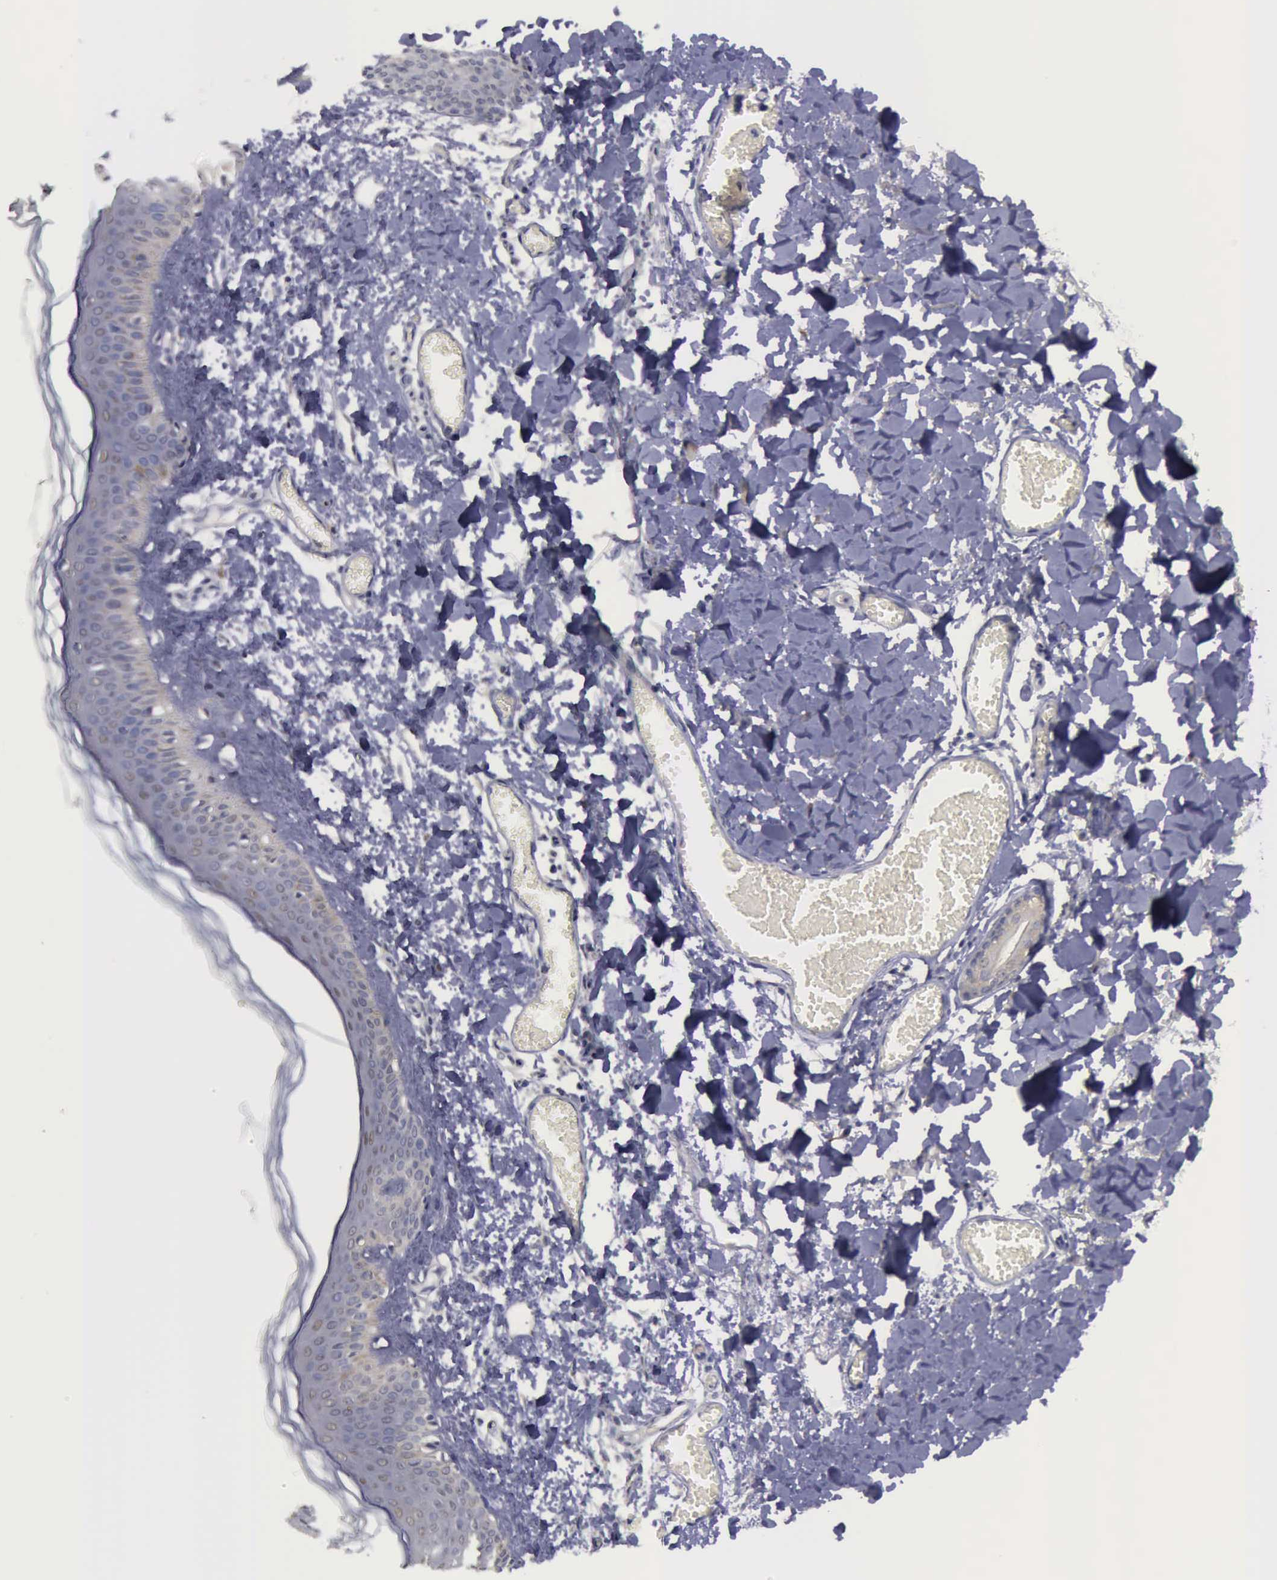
{"staining": {"intensity": "negative", "quantity": "none", "location": "none"}, "tissue": "skin", "cell_type": "Fibroblasts", "image_type": "normal", "snomed": [{"axis": "morphology", "description": "Normal tissue, NOS"}, {"axis": "morphology", "description": "Sarcoma, NOS"}, {"axis": "topography", "description": "Skin"}, {"axis": "topography", "description": "Soft tissue"}], "caption": "Histopathology image shows no protein positivity in fibroblasts of normal skin. (Stains: DAB (3,3'-diaminobenzidine) immunohistochemistry with hematoxylin counter stain, Microscopy: brightfield microscopy at high magnification).", "gene": "PHKA1", "patient": {"sex": "female", "age": 51}}